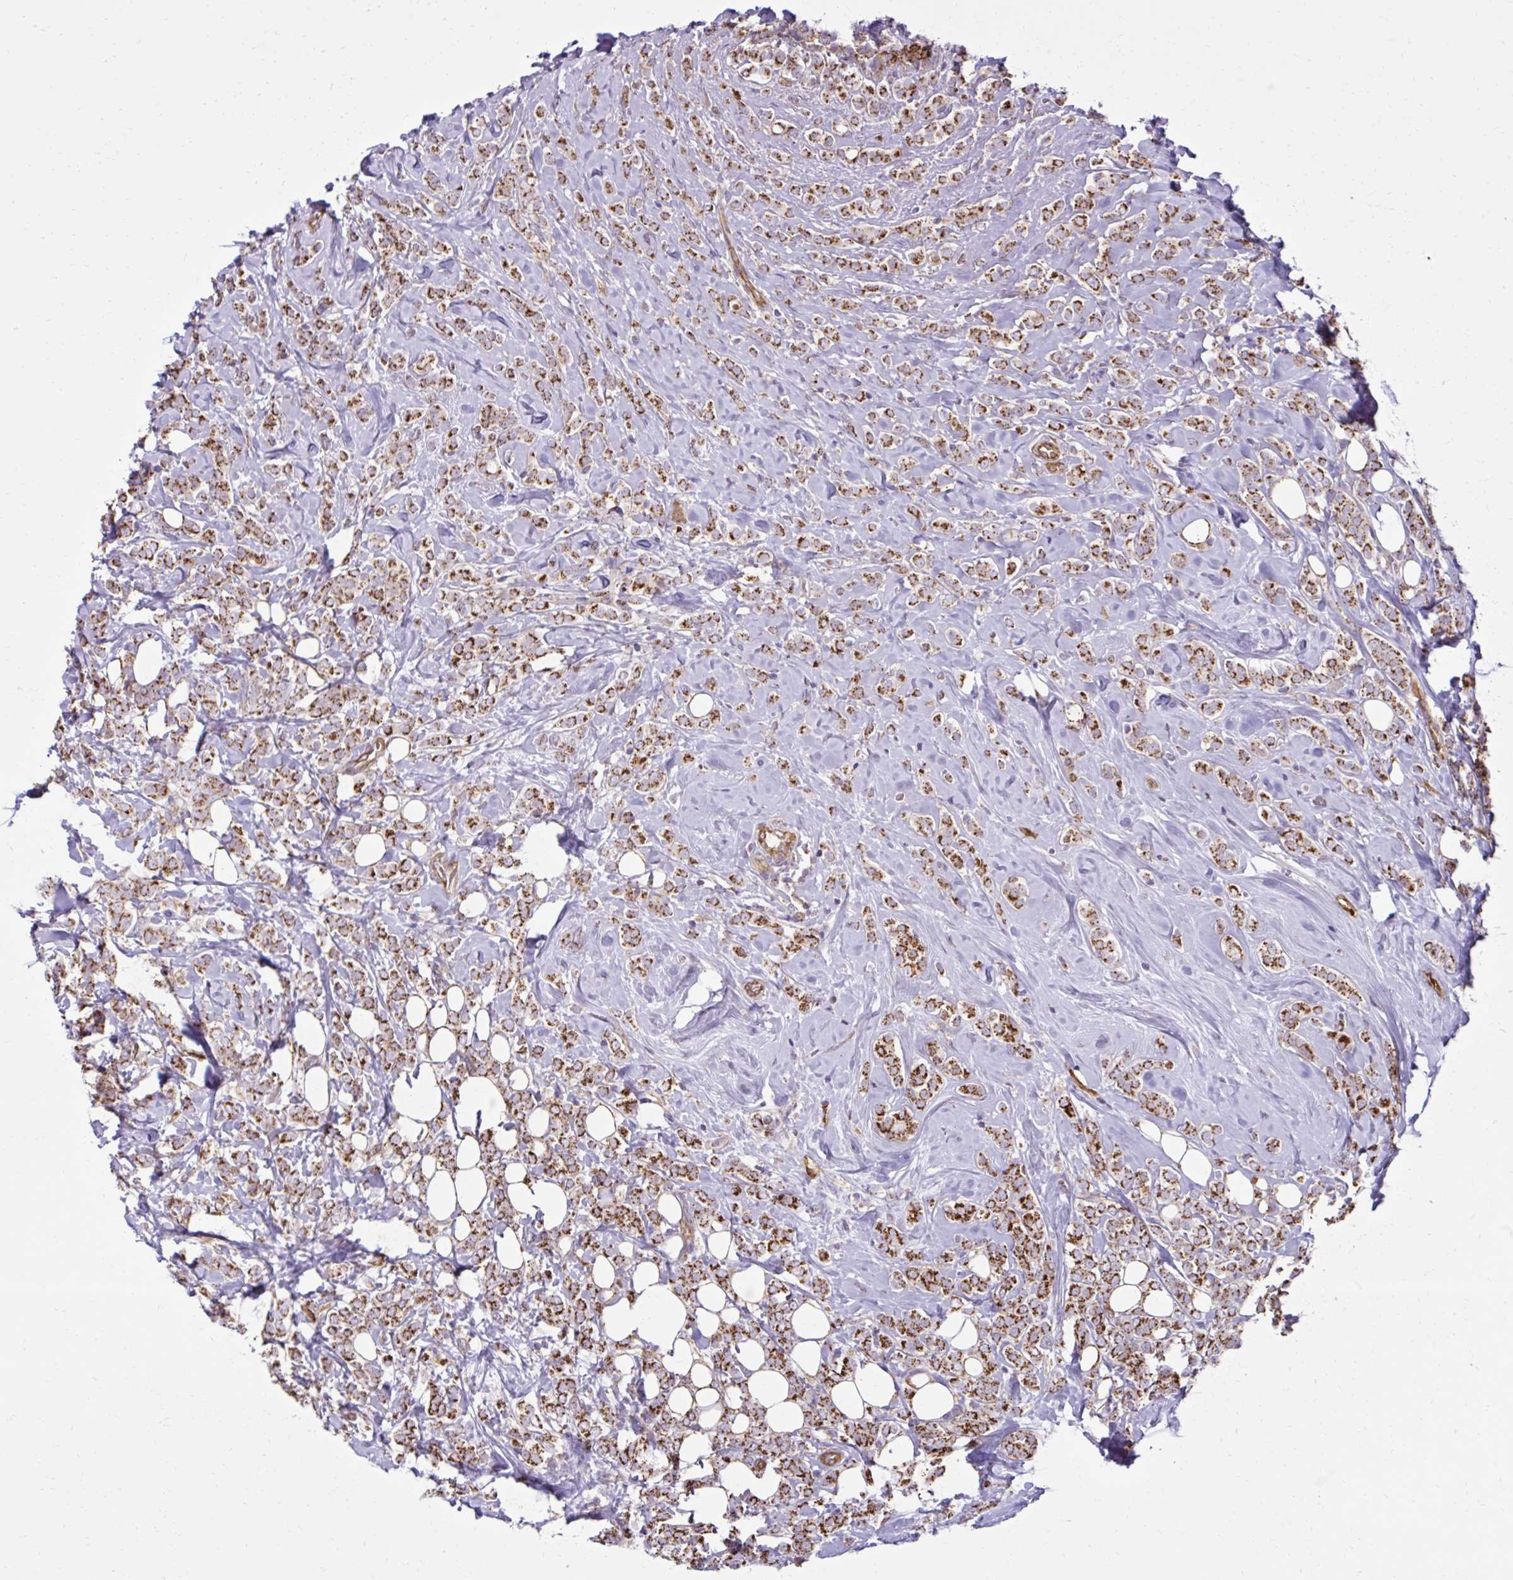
{"staining": {"intensity": "strong", "quantity": ">75%", "location": "cytoplasmic/membranous"}, "tissue": "breast cancer", "cell_type": "Tumor cells", "image_type": "cancer", "snomed": [{"axis": "morphology", "description": "Lobular carcinoma"}, {"axis": "topography", "description": "Breast"}], "caption": "A high-resolution micrograph shows IHC staining of breast lobular carcinoma, which reveals strong cytoplasmic/membranous expression in approximately >75% of tumor cells.", "gene": "LIMS1", "patient": {"sex": "female", "age": 49}}